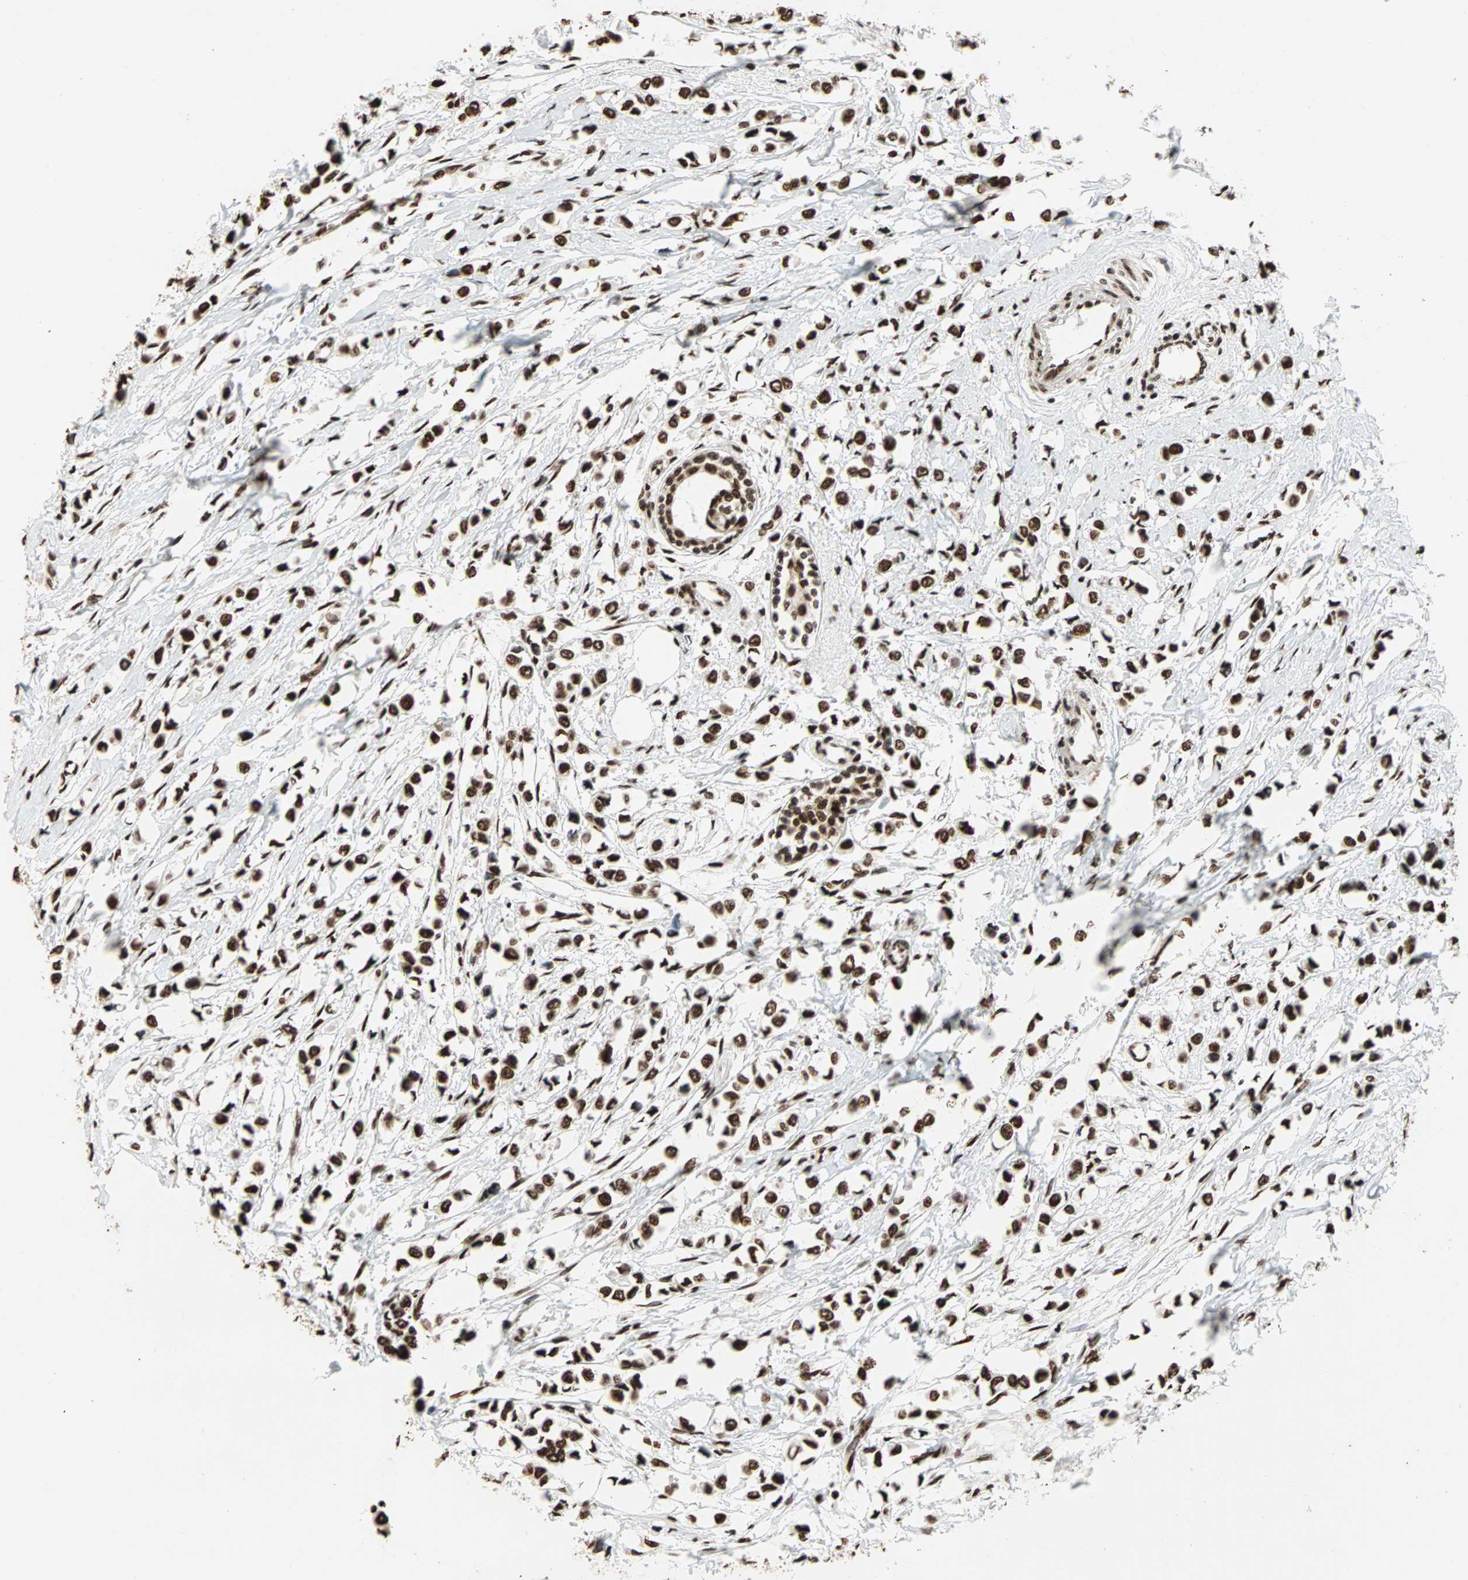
{"staining": {"intensity": "strong", "quantity": ">75%", "location": "nuclear"}, "tissue": "breast cancer", "cell_type": "Tumor cells", "image_type": "cancer", "snomed": [{"axis": "morphology", "description": "Lobular carcinoma"}, {"axis": "topography", "description": "Breast"}], "caption": "Protein expression analysis of human breast cancer (lobular carcinoma) reveals strong nuclear staining in approximately >75% of tumor cells.", "gene": "ILF2", "patient": {"sex": "female", "age": 51}}